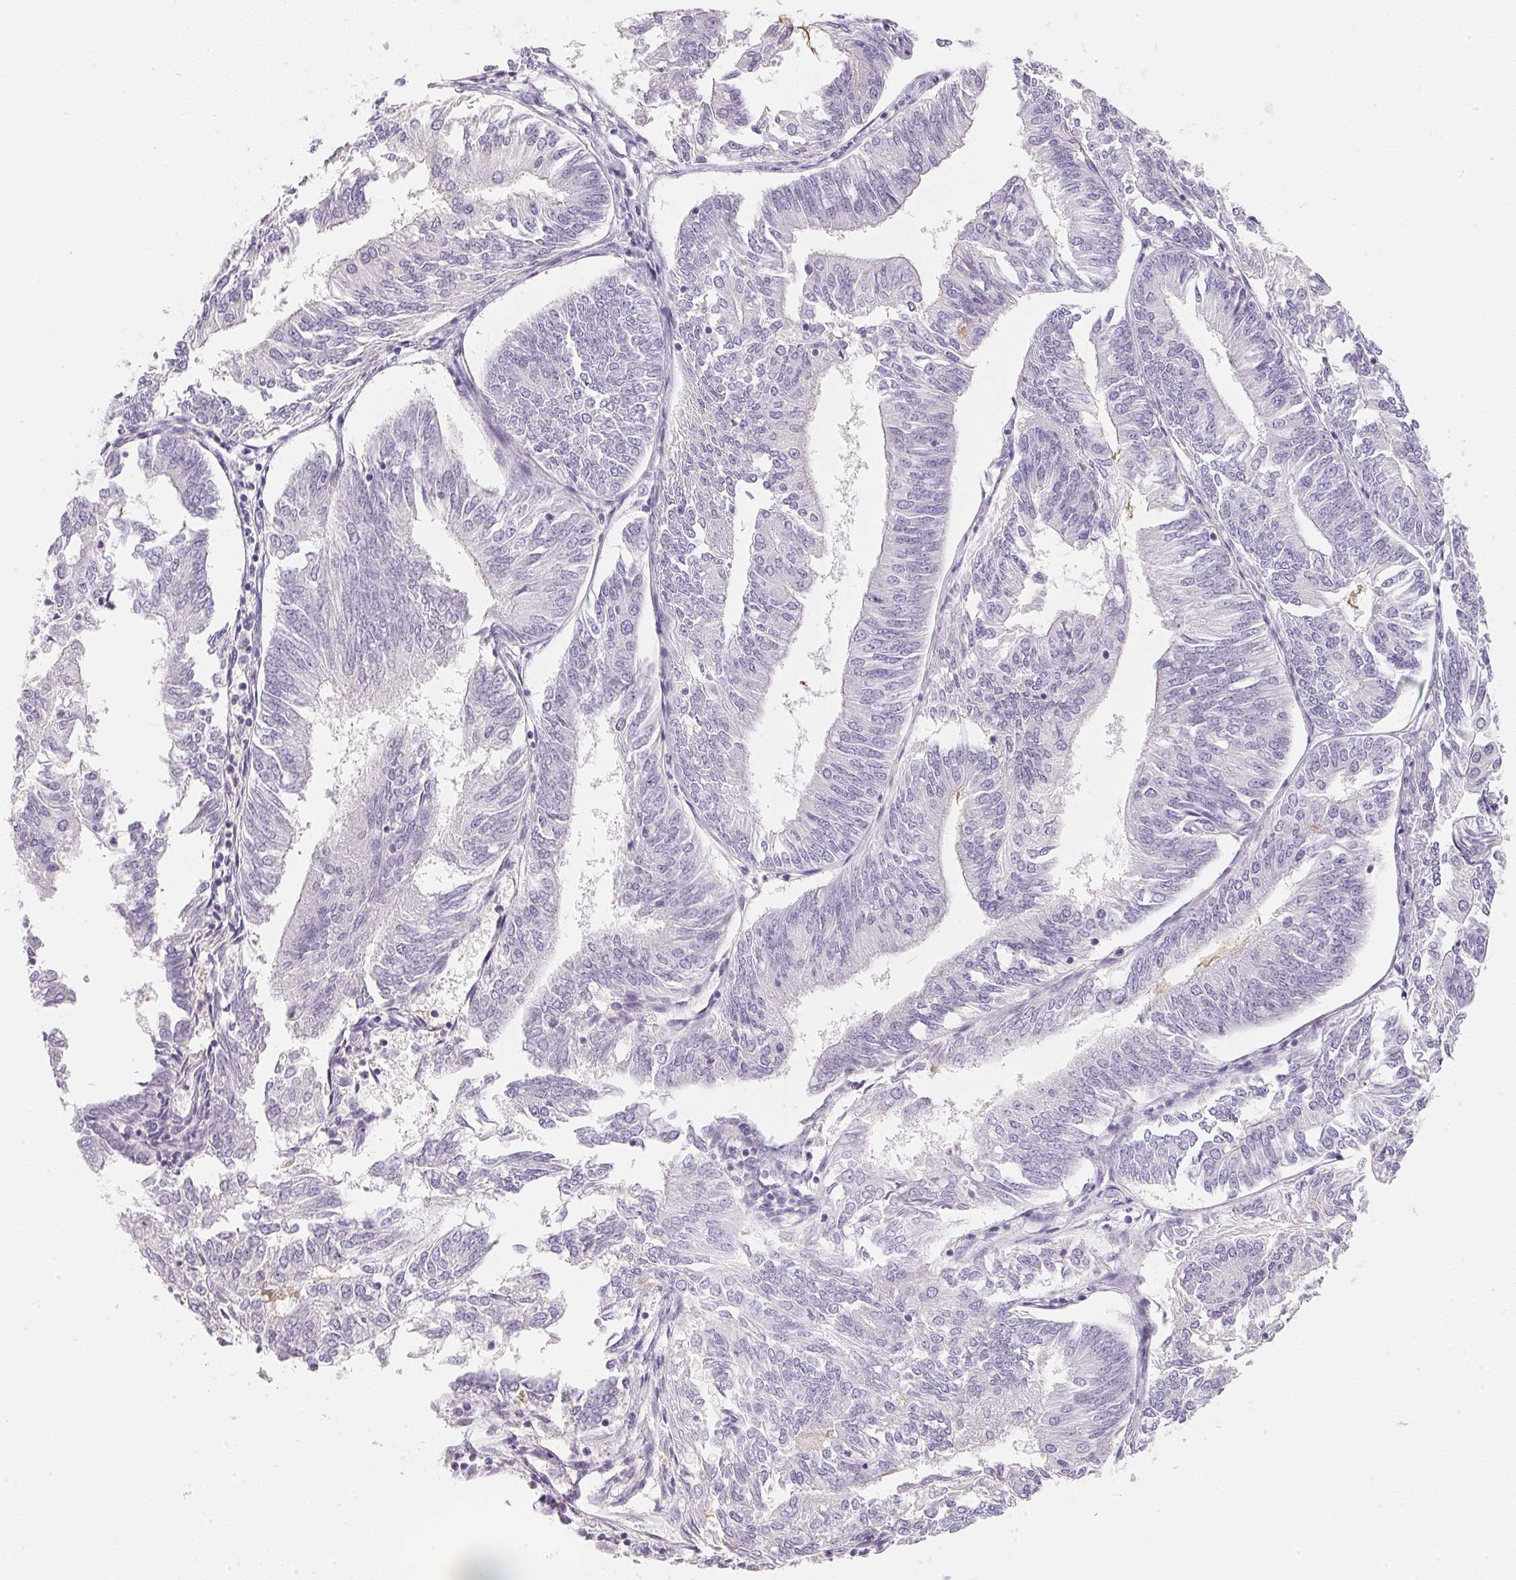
{"staining": {"intensity": "negative", "quantity": "none", "location": "none"}, "tissue": "endometrial cancer", "cell_type": "Tumor cells", "image_type": "cancer", "snomed": [{"axis": "morphology", "description": "Adenocarcinoma, NOS"}, {"axis": "topography", "description": "Endometrium"}], "caption": "Immunohistochemistry (IHC) image of neoplastic tissue: adenocarcinoma (endometrial) stained with DAB shows no significant protein positivity in tumor cells. Brightfield microscopy of immunohistochemistry stained with DAB (3,3'-diaminobenzidine) (brown) and hematoxylin (blue), captured at high magnification.", "gene": "ACP3", "patient": {"sex": "female", "age": 58}}